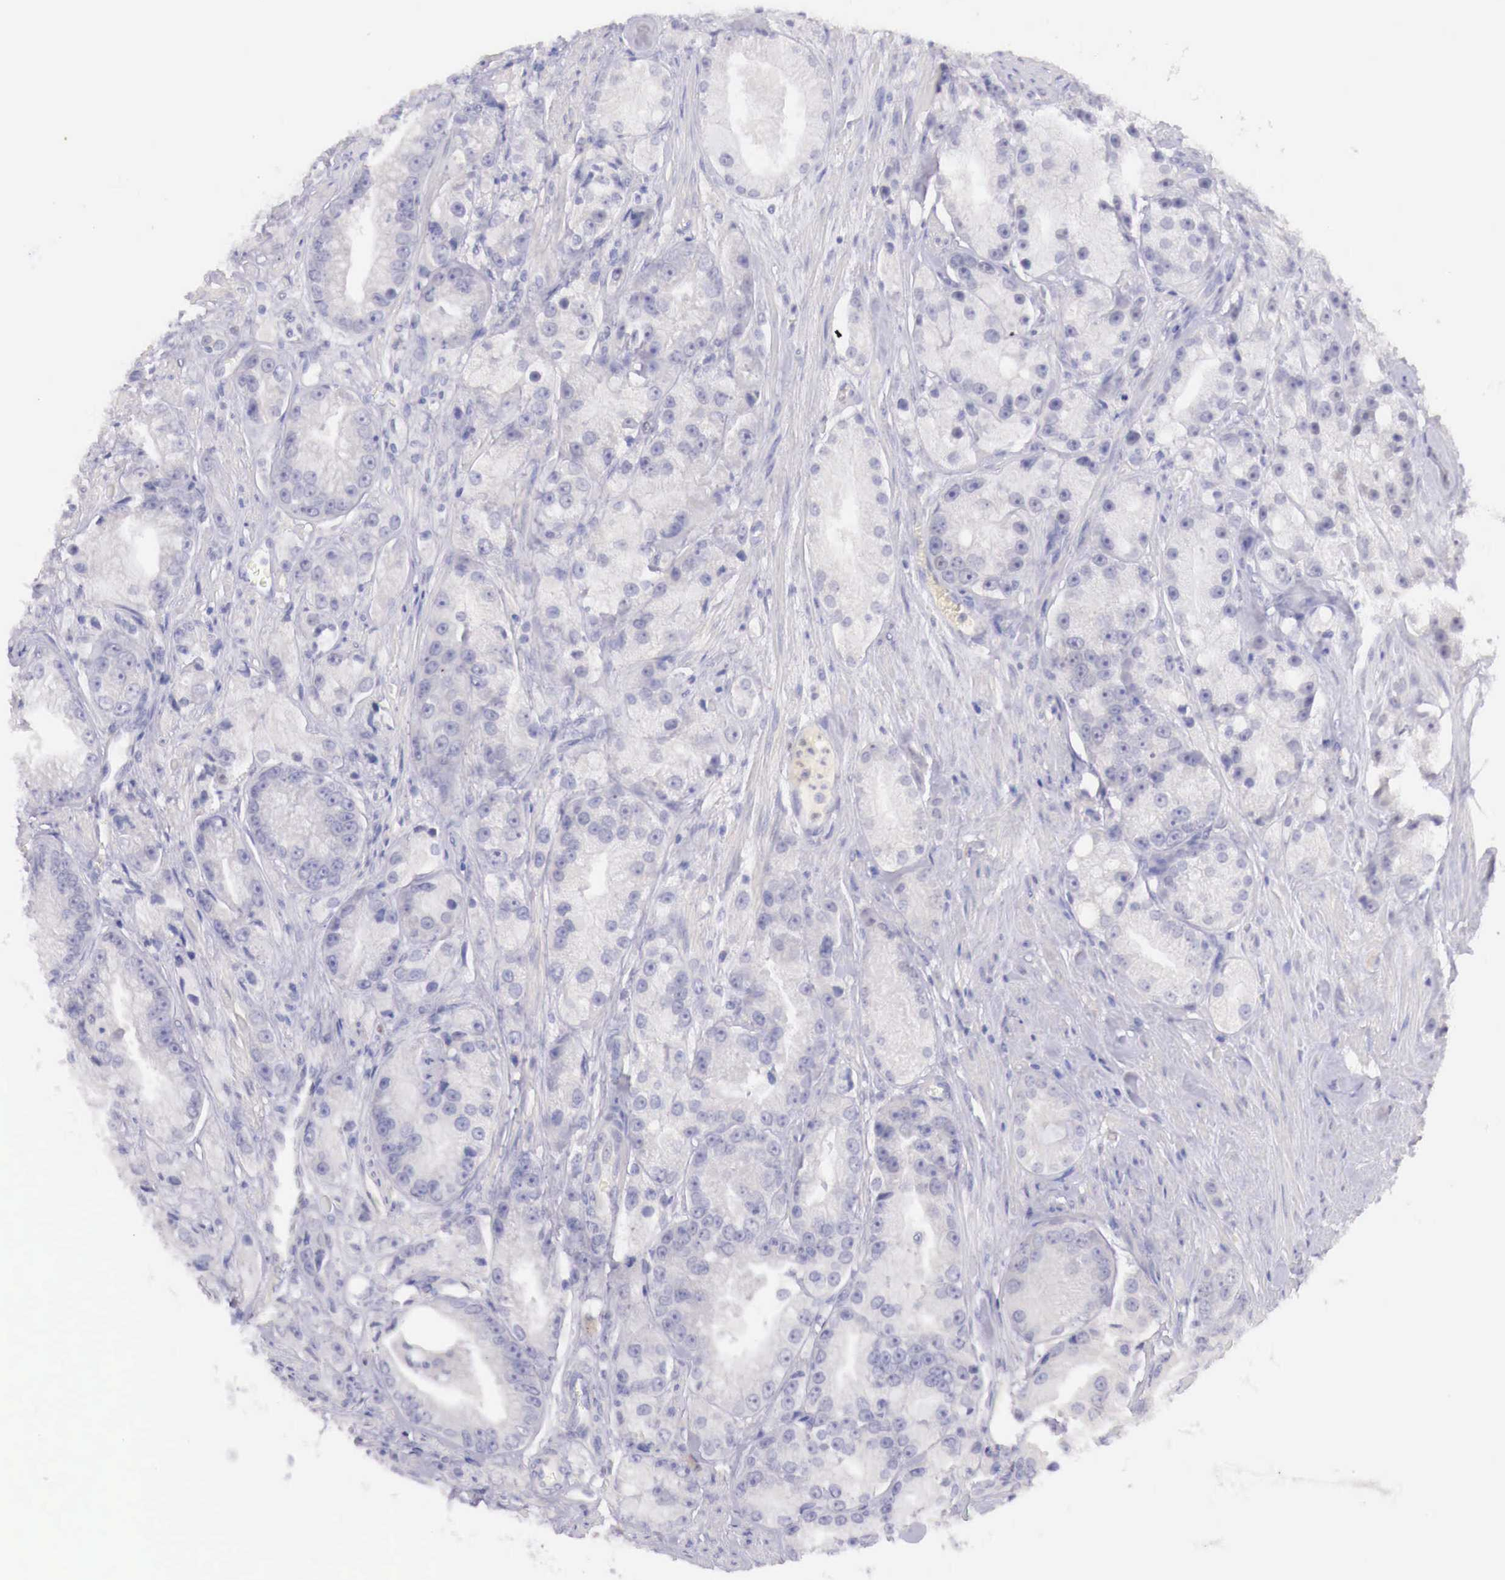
{"staining": {"intensity": "negative", "quantity": "none", "location": "none"}, "tissue": "prostate cancer", "cell_type": "Tumor cells", "image_type": "cancer", "snomed": [{"axis": "morphology", "description": "Adenocarcinoma, Medium grade"}, {"axis": "topography", "description": "Prostate"}], "caption": "The histopathology image exhibits no staining of tumor cells in prostate cancer.", "gene": "BCL6", "patient": {"sex": "male", "age": 72}}